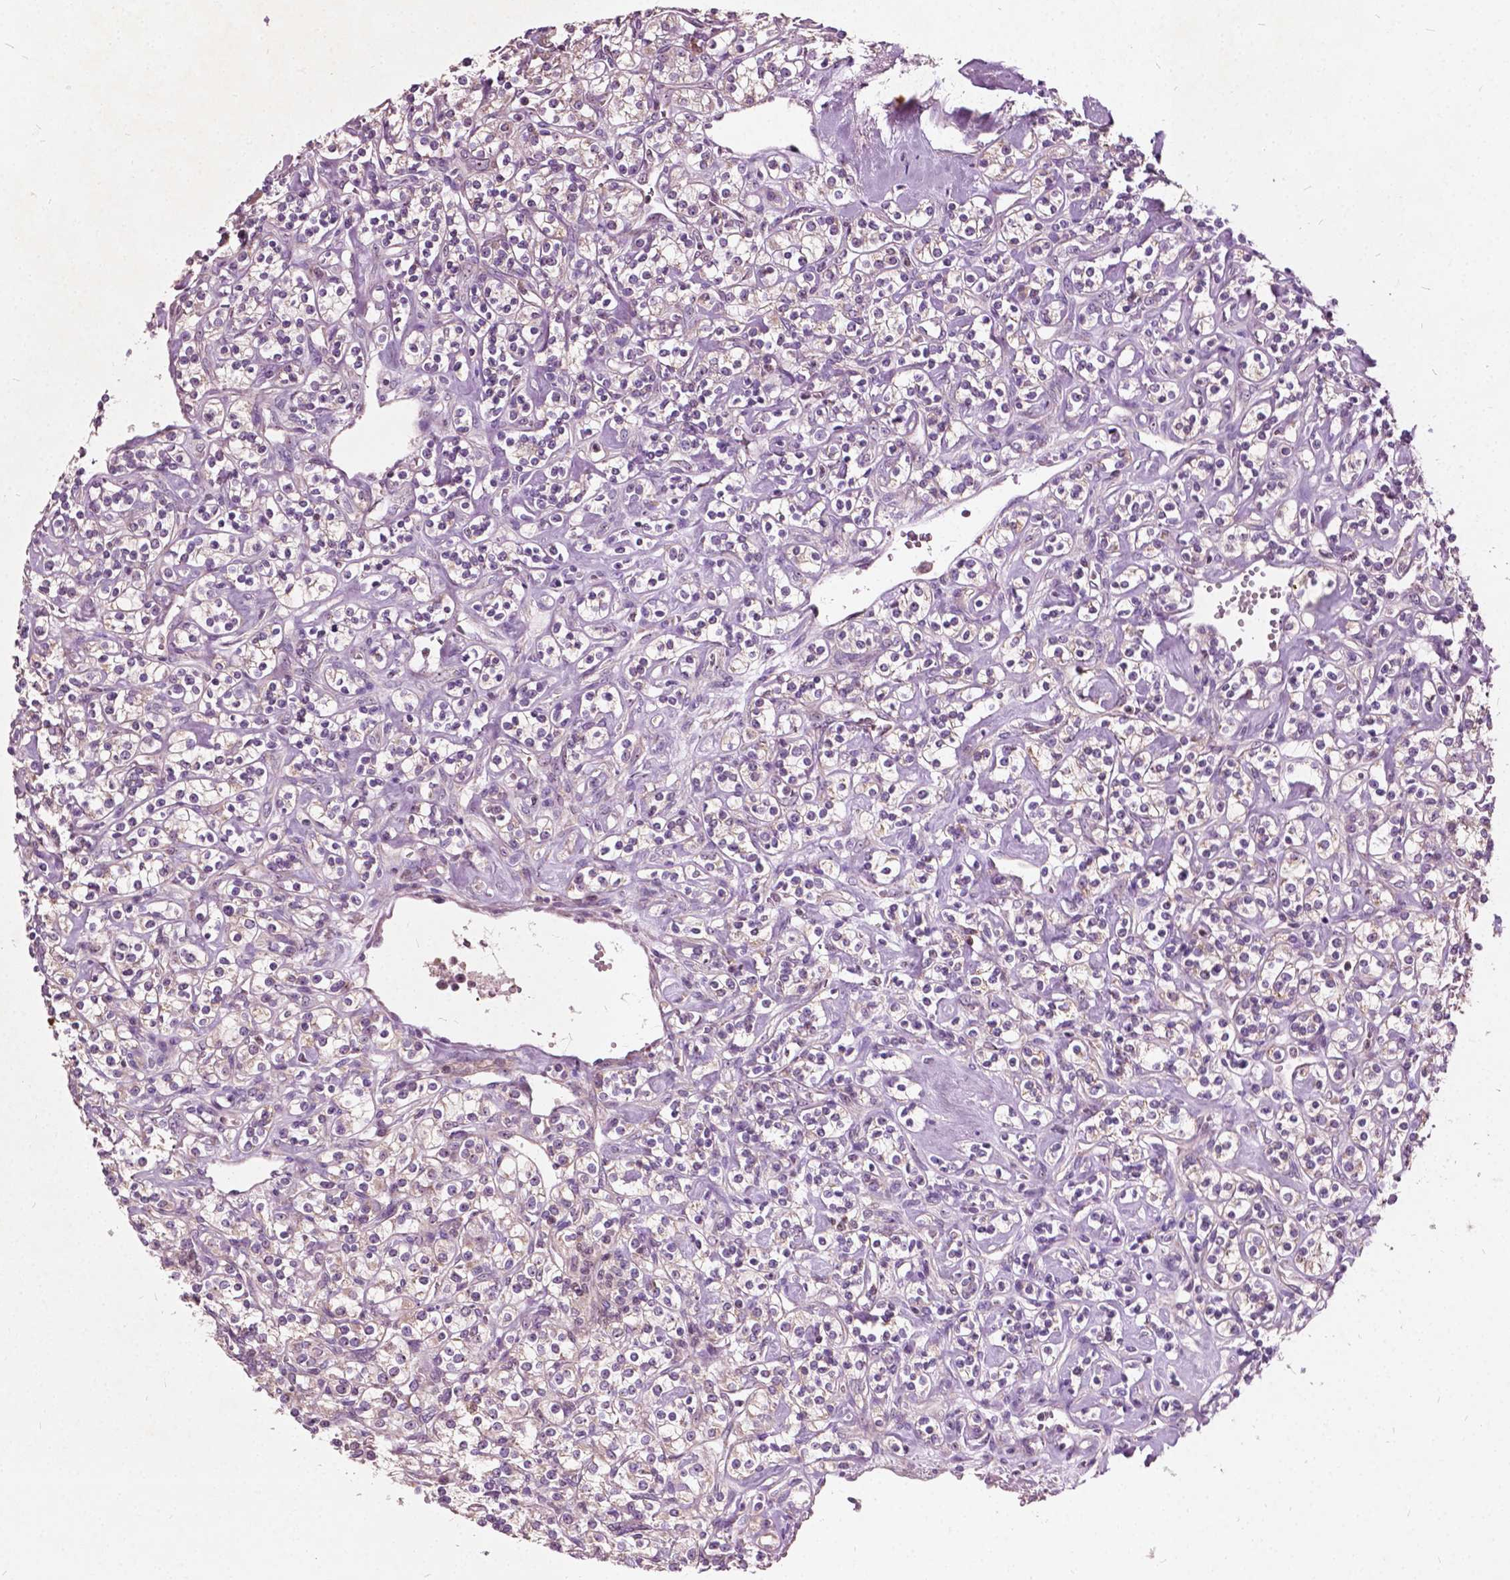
{"staining": {"intensity": "weak", "quantity": "<25%", "location": "cytoplasmic/membranous"}, "tissue": "renal cancer", "cell_type": "Tumor cells", "image_type": "cancer", "snomed": [{"axis": "morphology", "description": "Adenocarcinoma, NOS"}, {"axis": "topography", "description": "Kidney"}], "caption": "The photomicrograph displays no significant positivity in tumor cells of renal cancer. (Brightfield microscopy of DAB (3,3'-diaminobenzidine) IHC at high magnification).", "gene": "ODF3L2", "patient": {"sex": "male", "age": 77}}